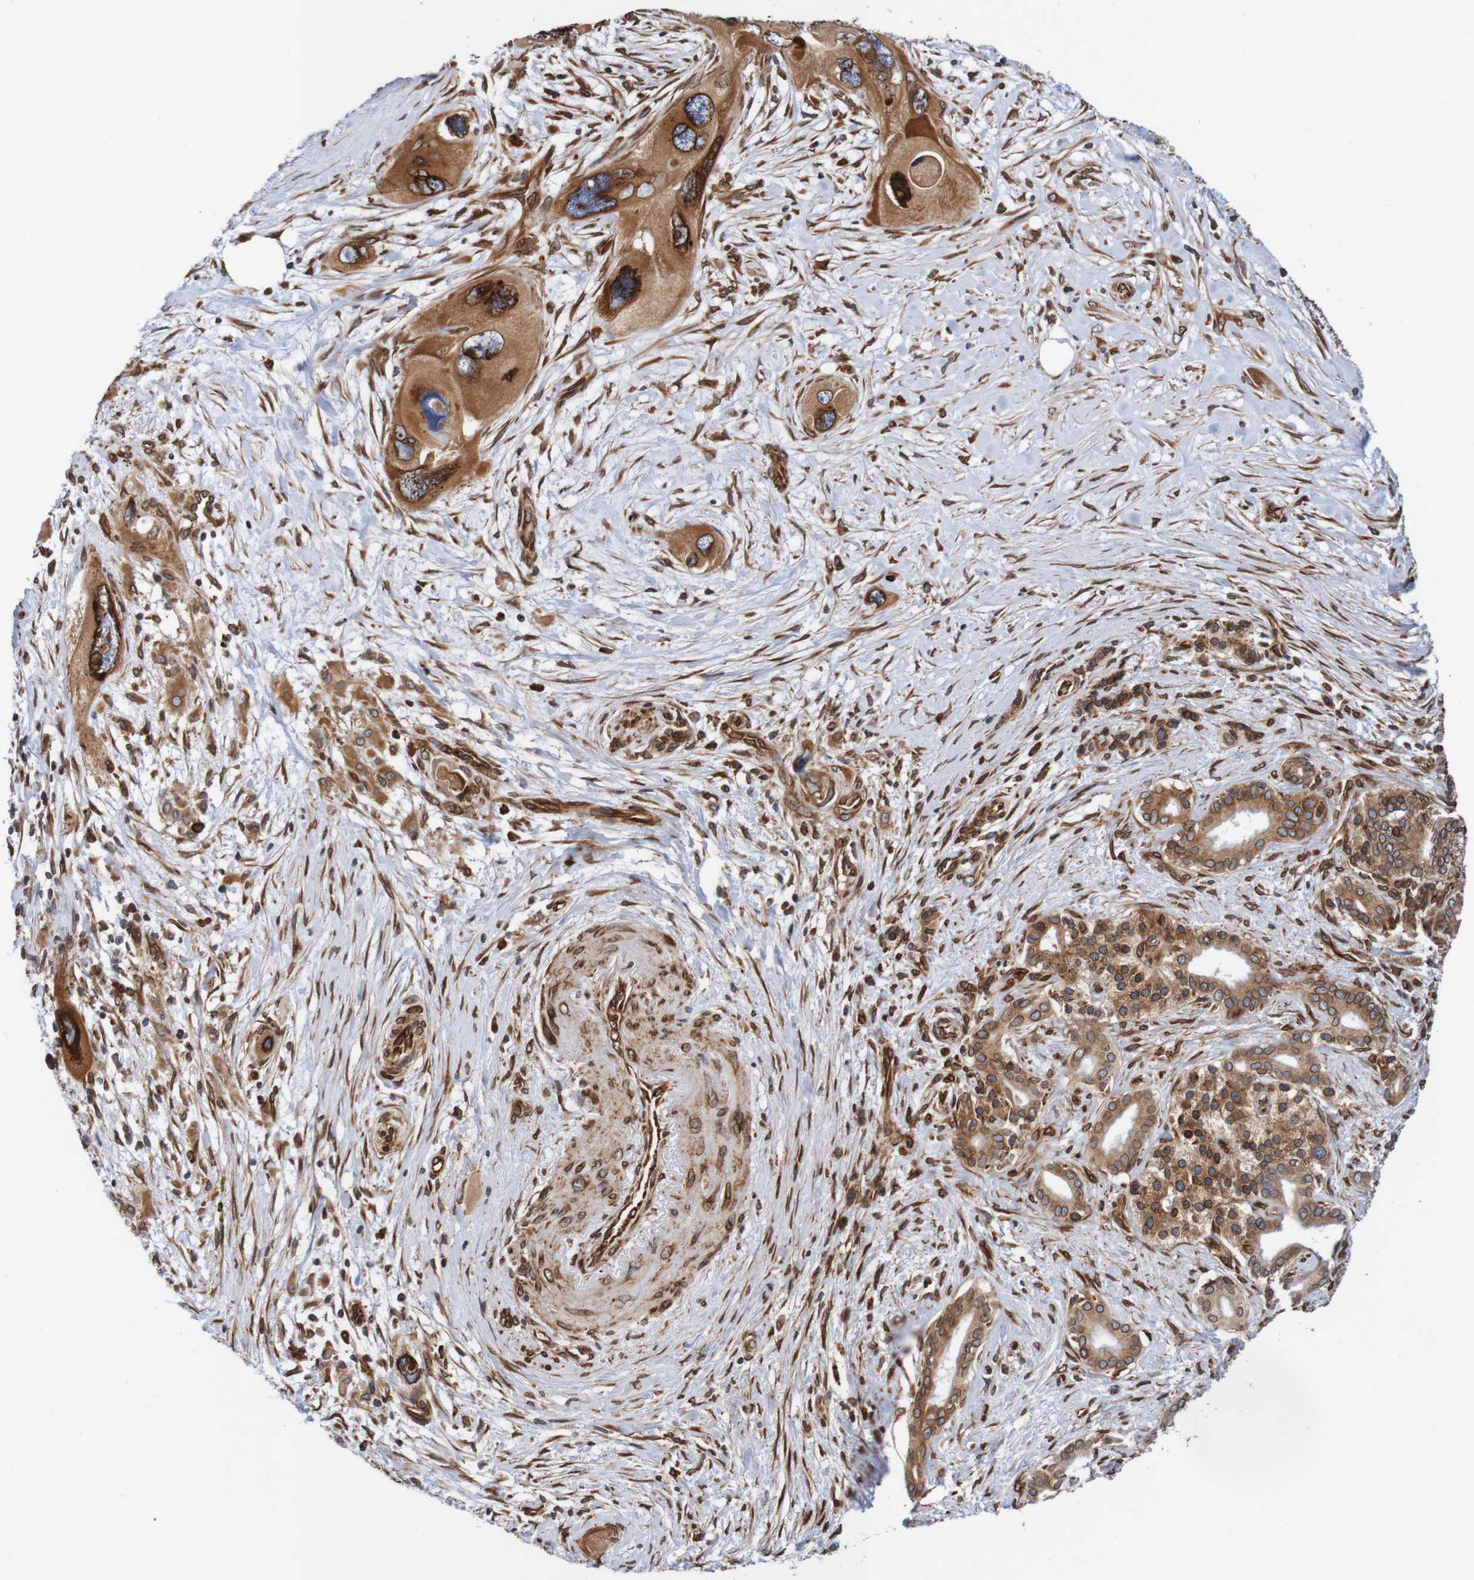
{"staining": {"intensity": "strong", "quantity": ">75%", "location": "cytoplasmic/membranous,nuclear"}, "tissue": "pancreatic cancer", "cell_type": "Tumor cells", "image_type": "cancer", "snomed": [{"axis": "morphology", "description": "Adenocarcinoma, NOS"}, {"axis": "topography", "description": "Pancreas"}], "caption": "Protein expression analysis of human pancreatic adenocarcinoma reveals strong cytoplasmic/membranous and nuclear positivity in approximately >75% of tumor cells.", "gene": "TMEM109", "patient": {"sex": "male", "age": 73}}